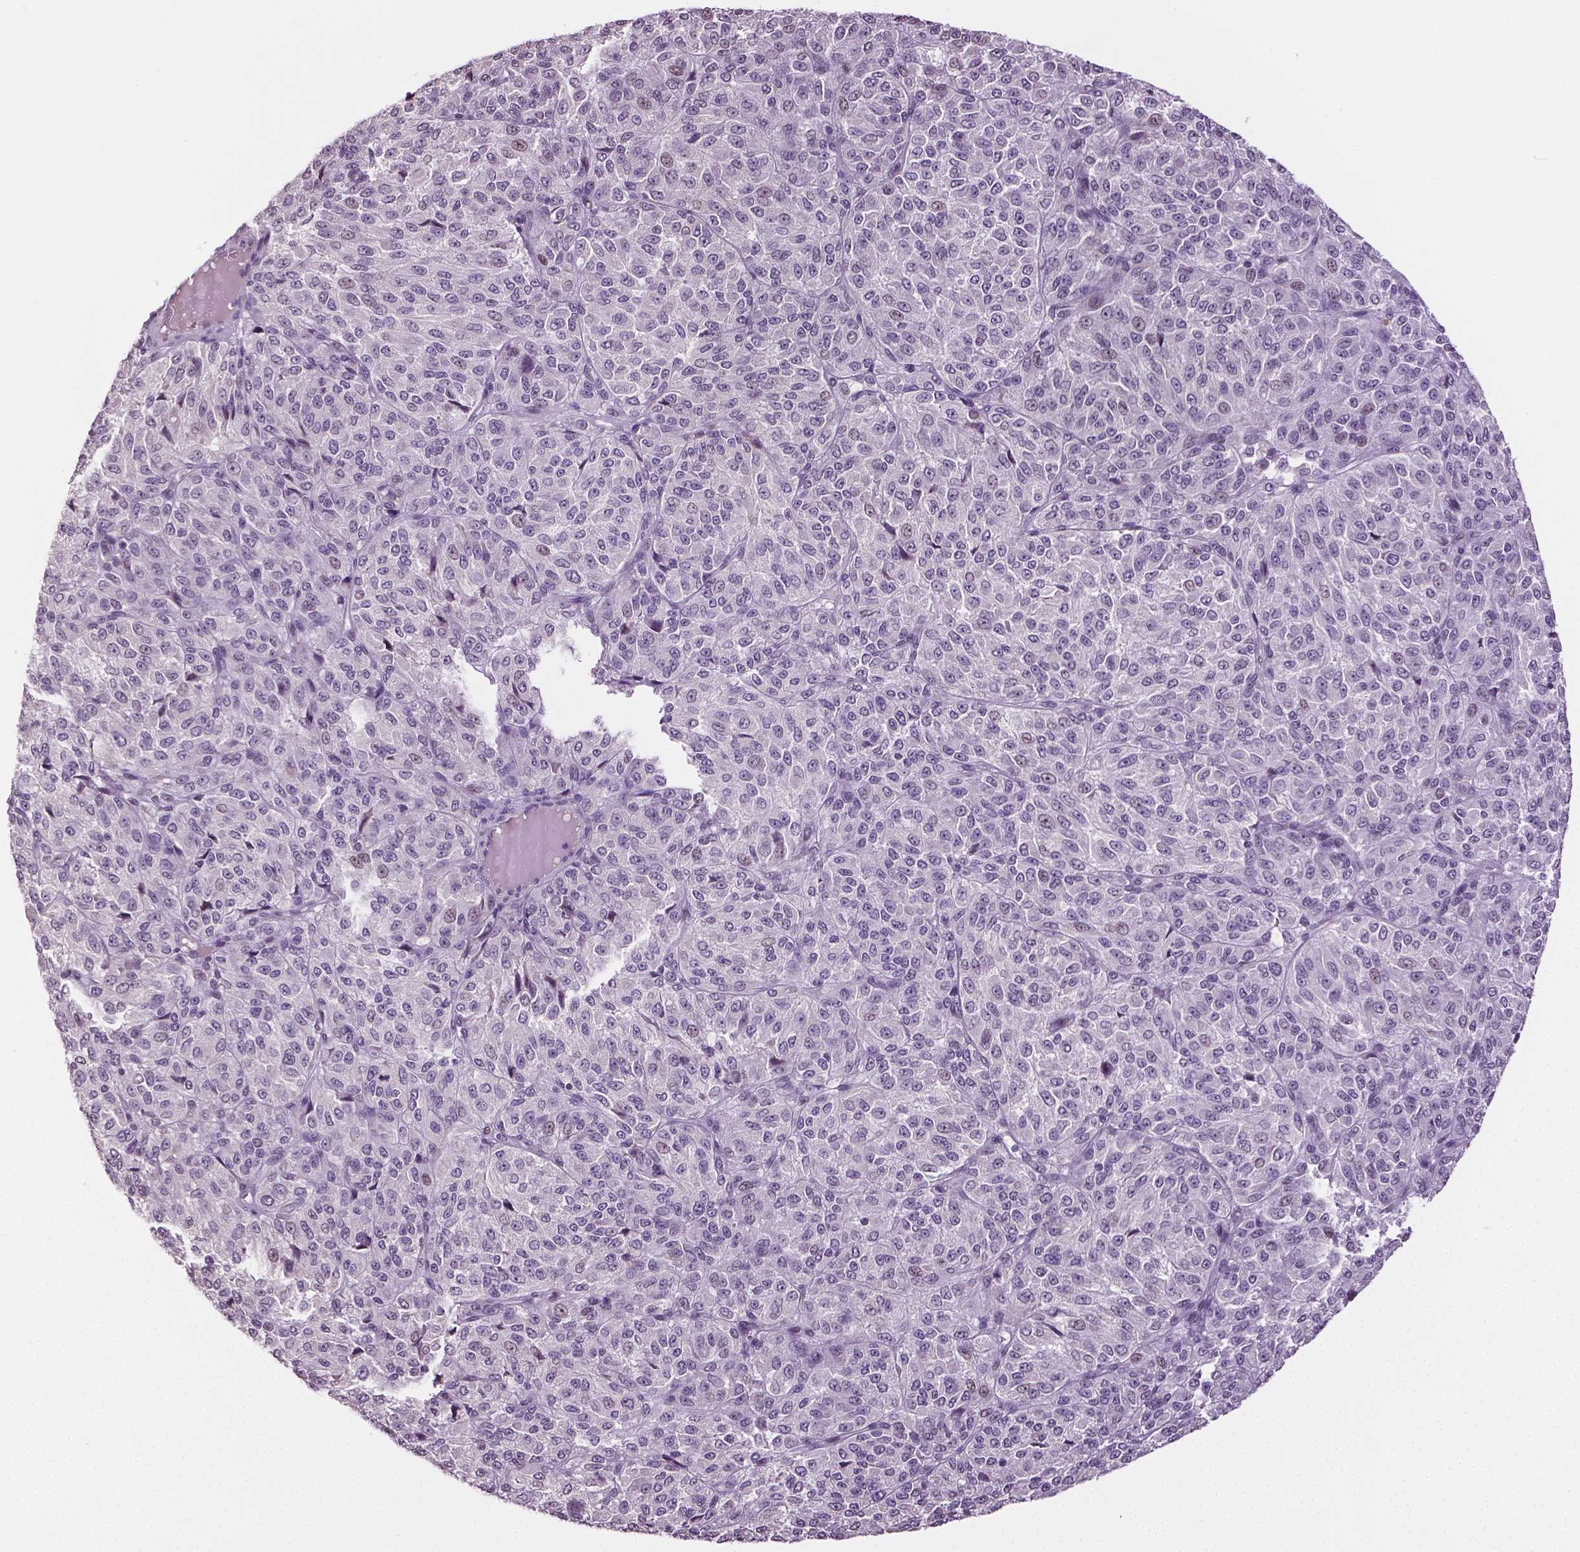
{"staining": {"intensity": "negative", "quantity": "none", "location": "none"}, "tissue": "melanoma", "cell_type": "Tumor cells", "image_type": "cancer", "snomed": [{"axis": "morphology", "description": "Malignant melanoma, Metastatic site"}, {"axis": "topography", "description": "Brain"}], "caption": "This is a histopathology image of immunohistochemistry staining of malignant melanoma (metastatic site), which shows no staining in tumor cells.", "gene": "DLX5", "patient": {"sex": "female", "age": 56}}